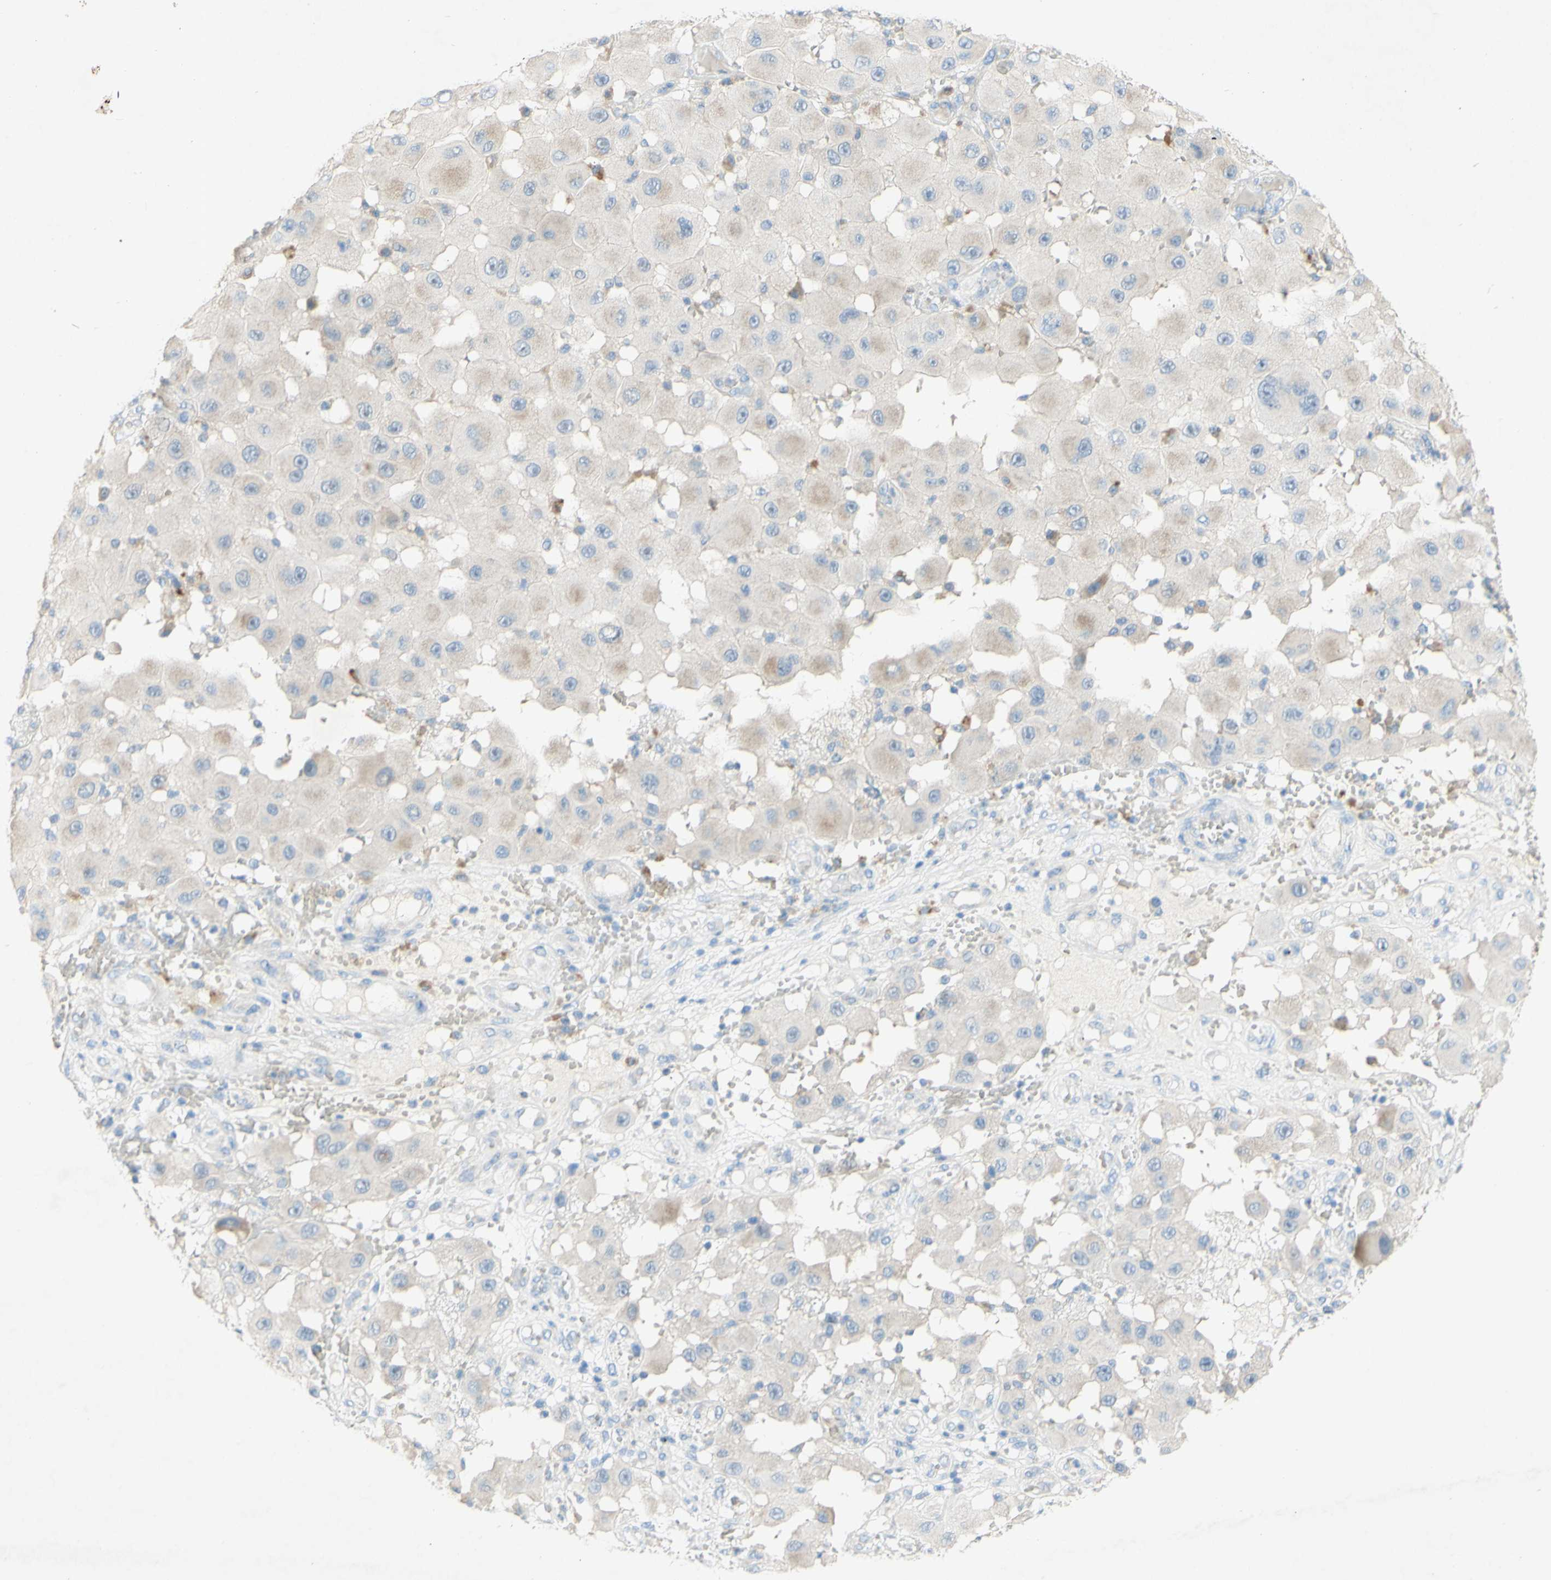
{"staining": {"intensity": "negative", "quantity": "none", "location": "none"}, "tissue": "melanoma", "cell_type": "Tumor cells", "image_type": "cancer", "snomed": [{"axis": "morphology", "description": "Malignant melanoma, NOS"}, {"axis": "topography", "description": "Skin"}], "caption": "Human malignant melanoma stained for a protein using IHC exhibits no staining in tumor cells.", "gene": "ACADL", "patient": {"sex": "female", "age": 81}}